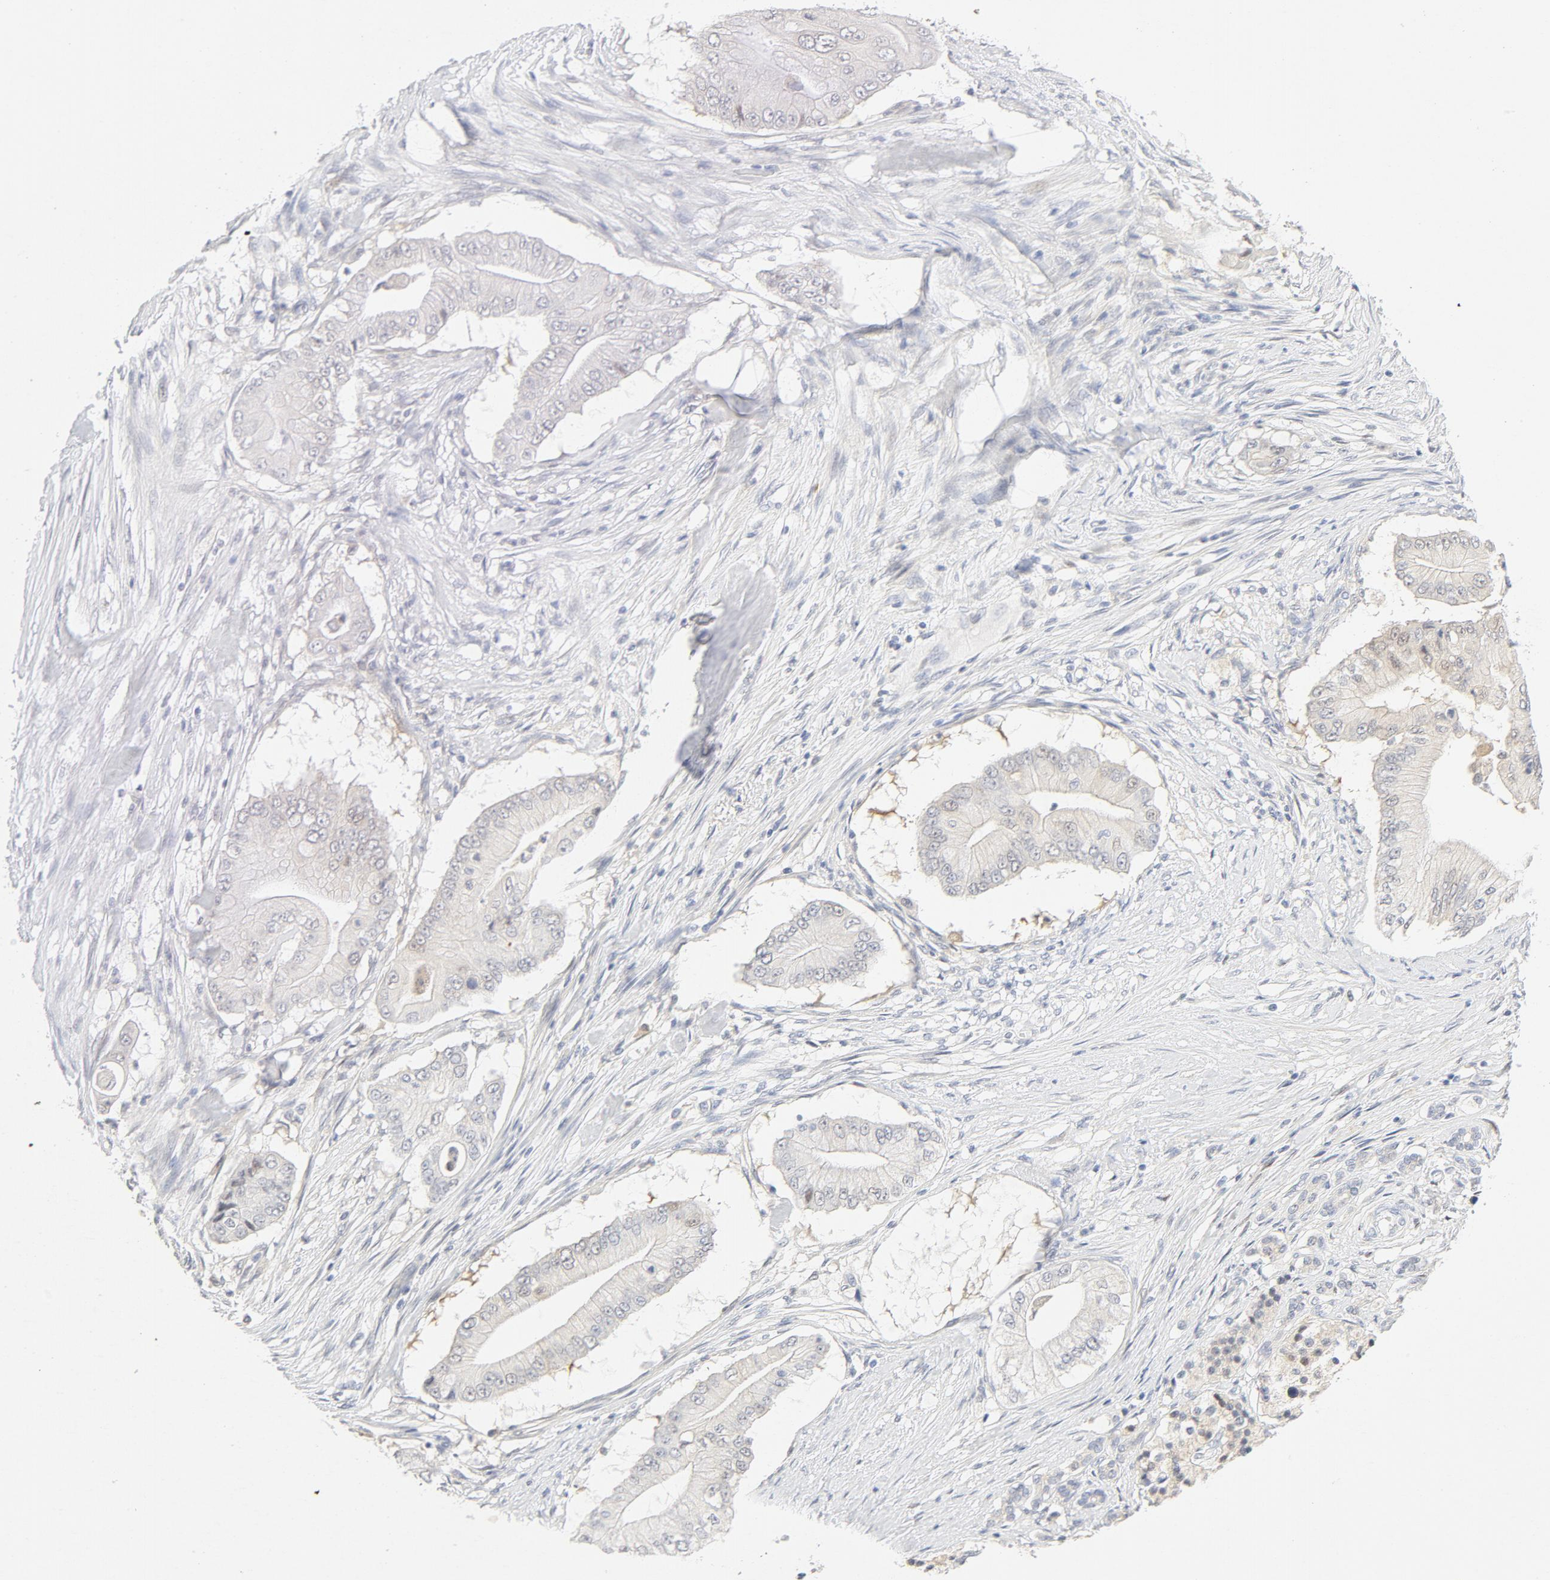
{"staining": {"intensity": "negative", "quantity": "none", "location": "none"}, "tissue": "pancreatic cancer", "cell_type": "Tumor cells", "image_type": "cancer", "snomed": [{"axis": "morphology", "description": "Adenocarcinoma, NOS"}, {"axis": "topography", "description": "Pancreas"}], "caption": "Immunohistochemistry histopathology image of human pancreatic cancer (adenocarcinoma) stained for a protein (brown), which exhibits no staining in tumor cells.", "gene": "PGM1", "patient": {"sex": "male", "age": 62}}